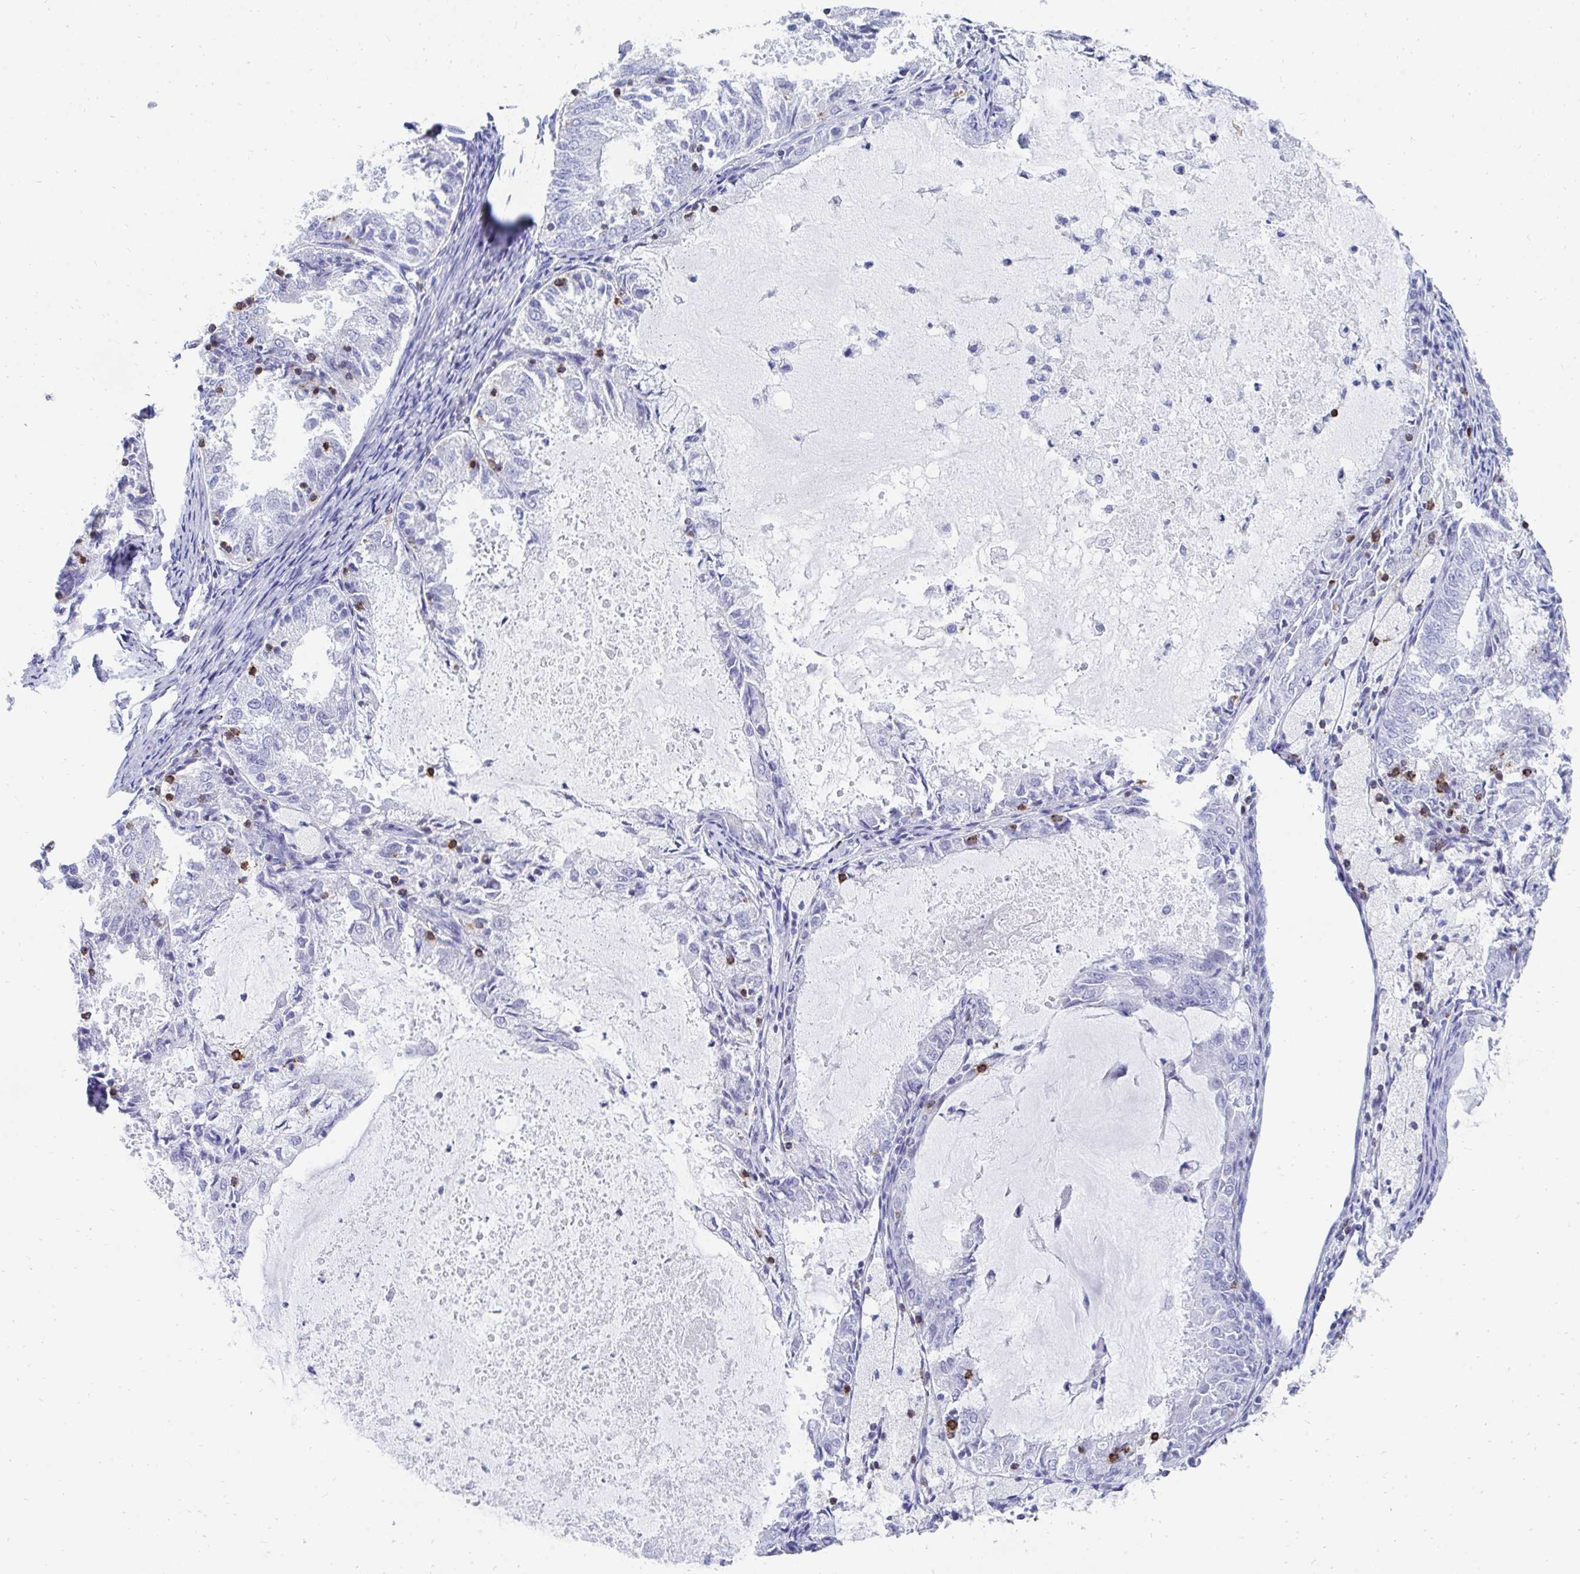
{"staining": {"intensity": "negative", "quantity": "none", "location": "none"}, "tissue": "endometrial cancer", "cell_type": "Tumor cells", "image_type": "cancer", "snomed": [{"axis": "morphology", "description": "Adenocarcinoma, NOS"}, {"axis": "topography", "description": "Endometrium"}], "caption": "Immunohistochemical staining of human adenocarcinoma (endometrial) demonstrates no significant staining in tumor cells.", "gene": "CD7", "patient": {"sex": "female", "age": 57}}